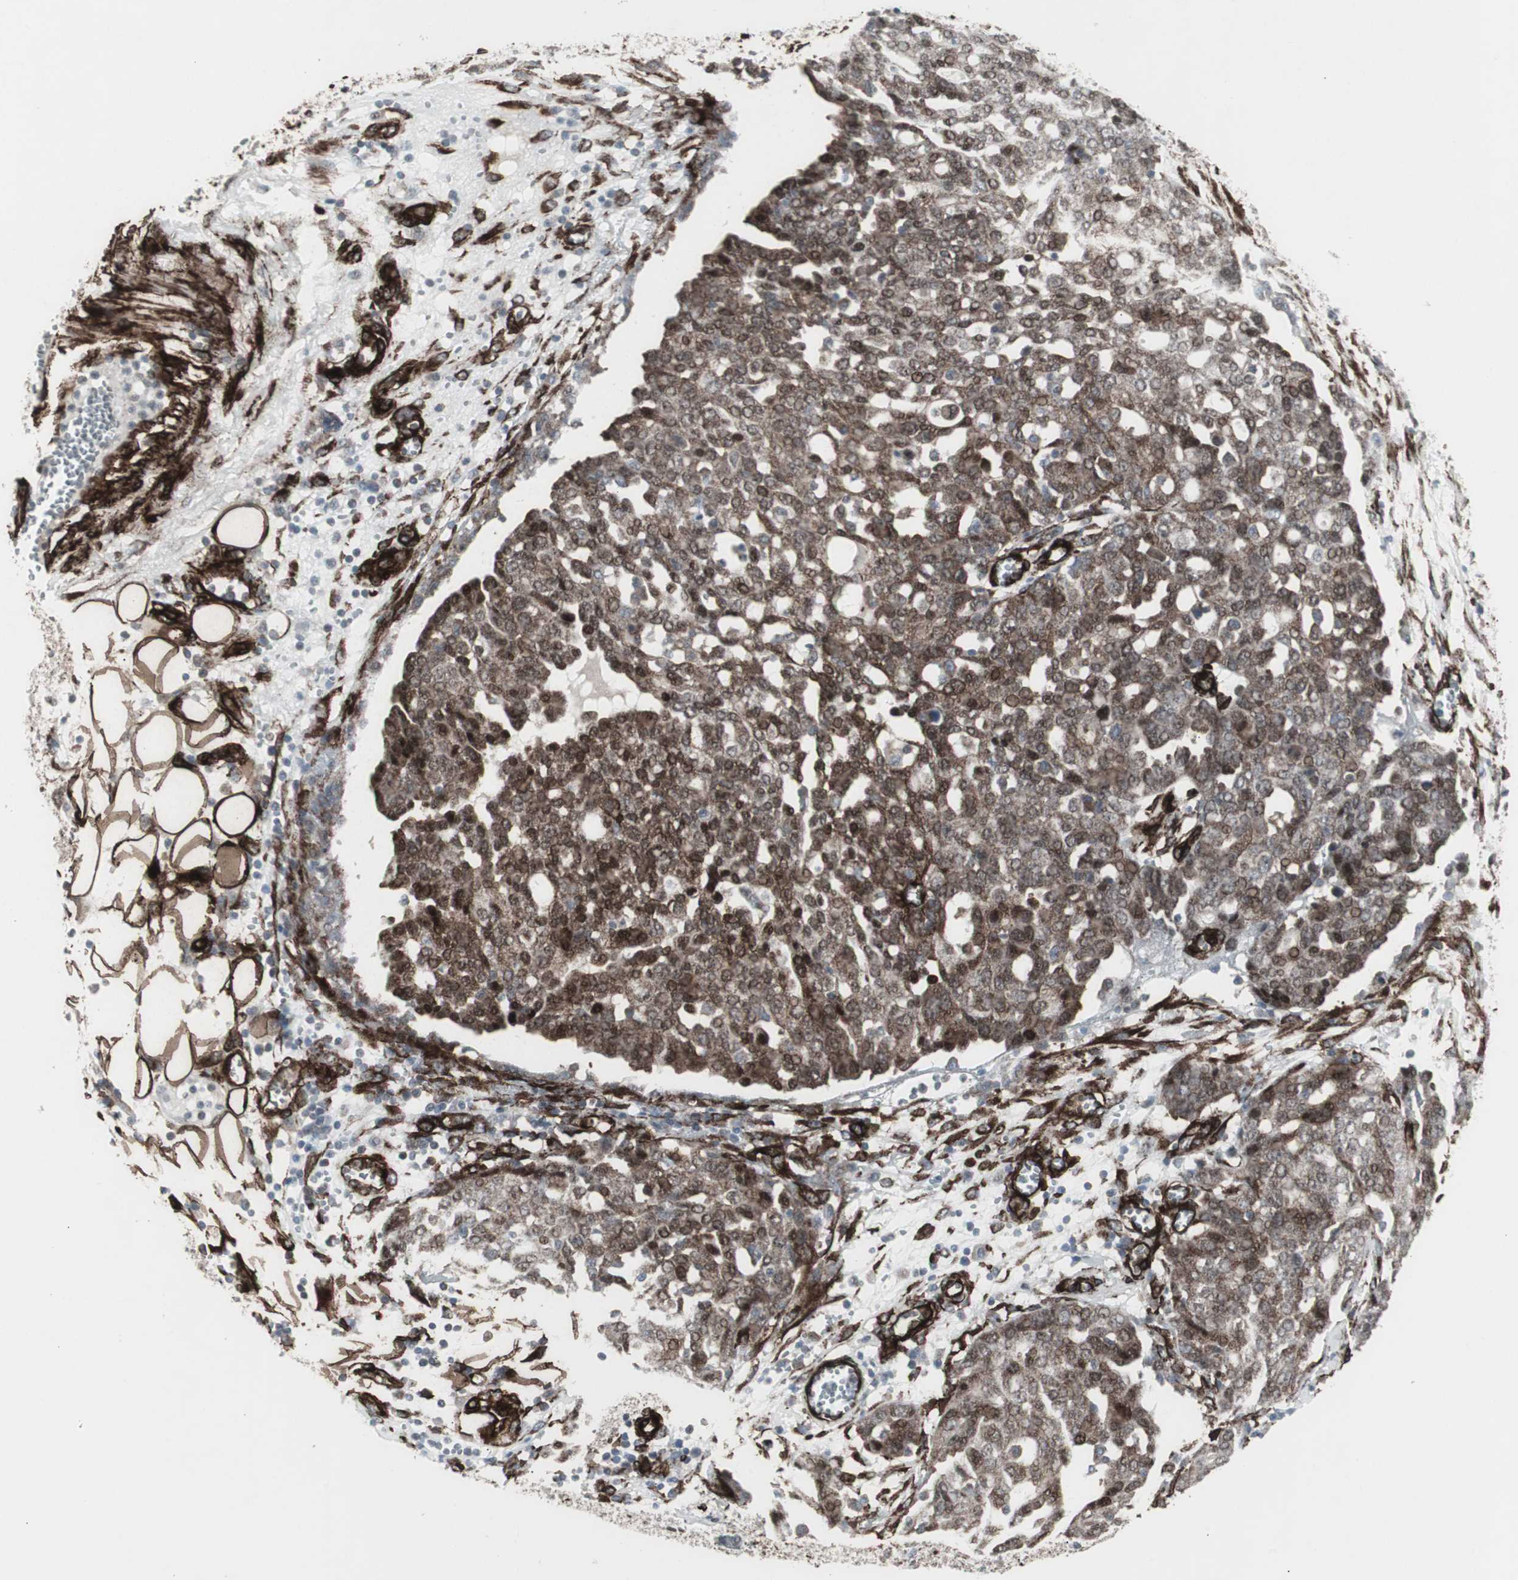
{"staining": {"intensity": "moderate", "quantity": ">75%", "location": "cytoplasmic/membranous,nuclear"}, "tissue": "ovarian cancer", "cell_type": "Tumor cells", "image_type": "cancer", "snomed": [{"axis": "morphology", "description": "Cystadenocarcinoma, serous, NOS"}, {"axis": "topography", "description": "Soft tissue"}, {"axis": "topography", "description": "Ovary"}], "caption": "This histopathology image exhibits immunohistochemistry staining of human serous cystadenocarcinoma (ovarian), with medium moderate cytoplasmic/membranous and nuclear expression in approximately >75% of tumor cells.", "gene": "PDGFA", "patient": {"sex": "female", "age": 57}}